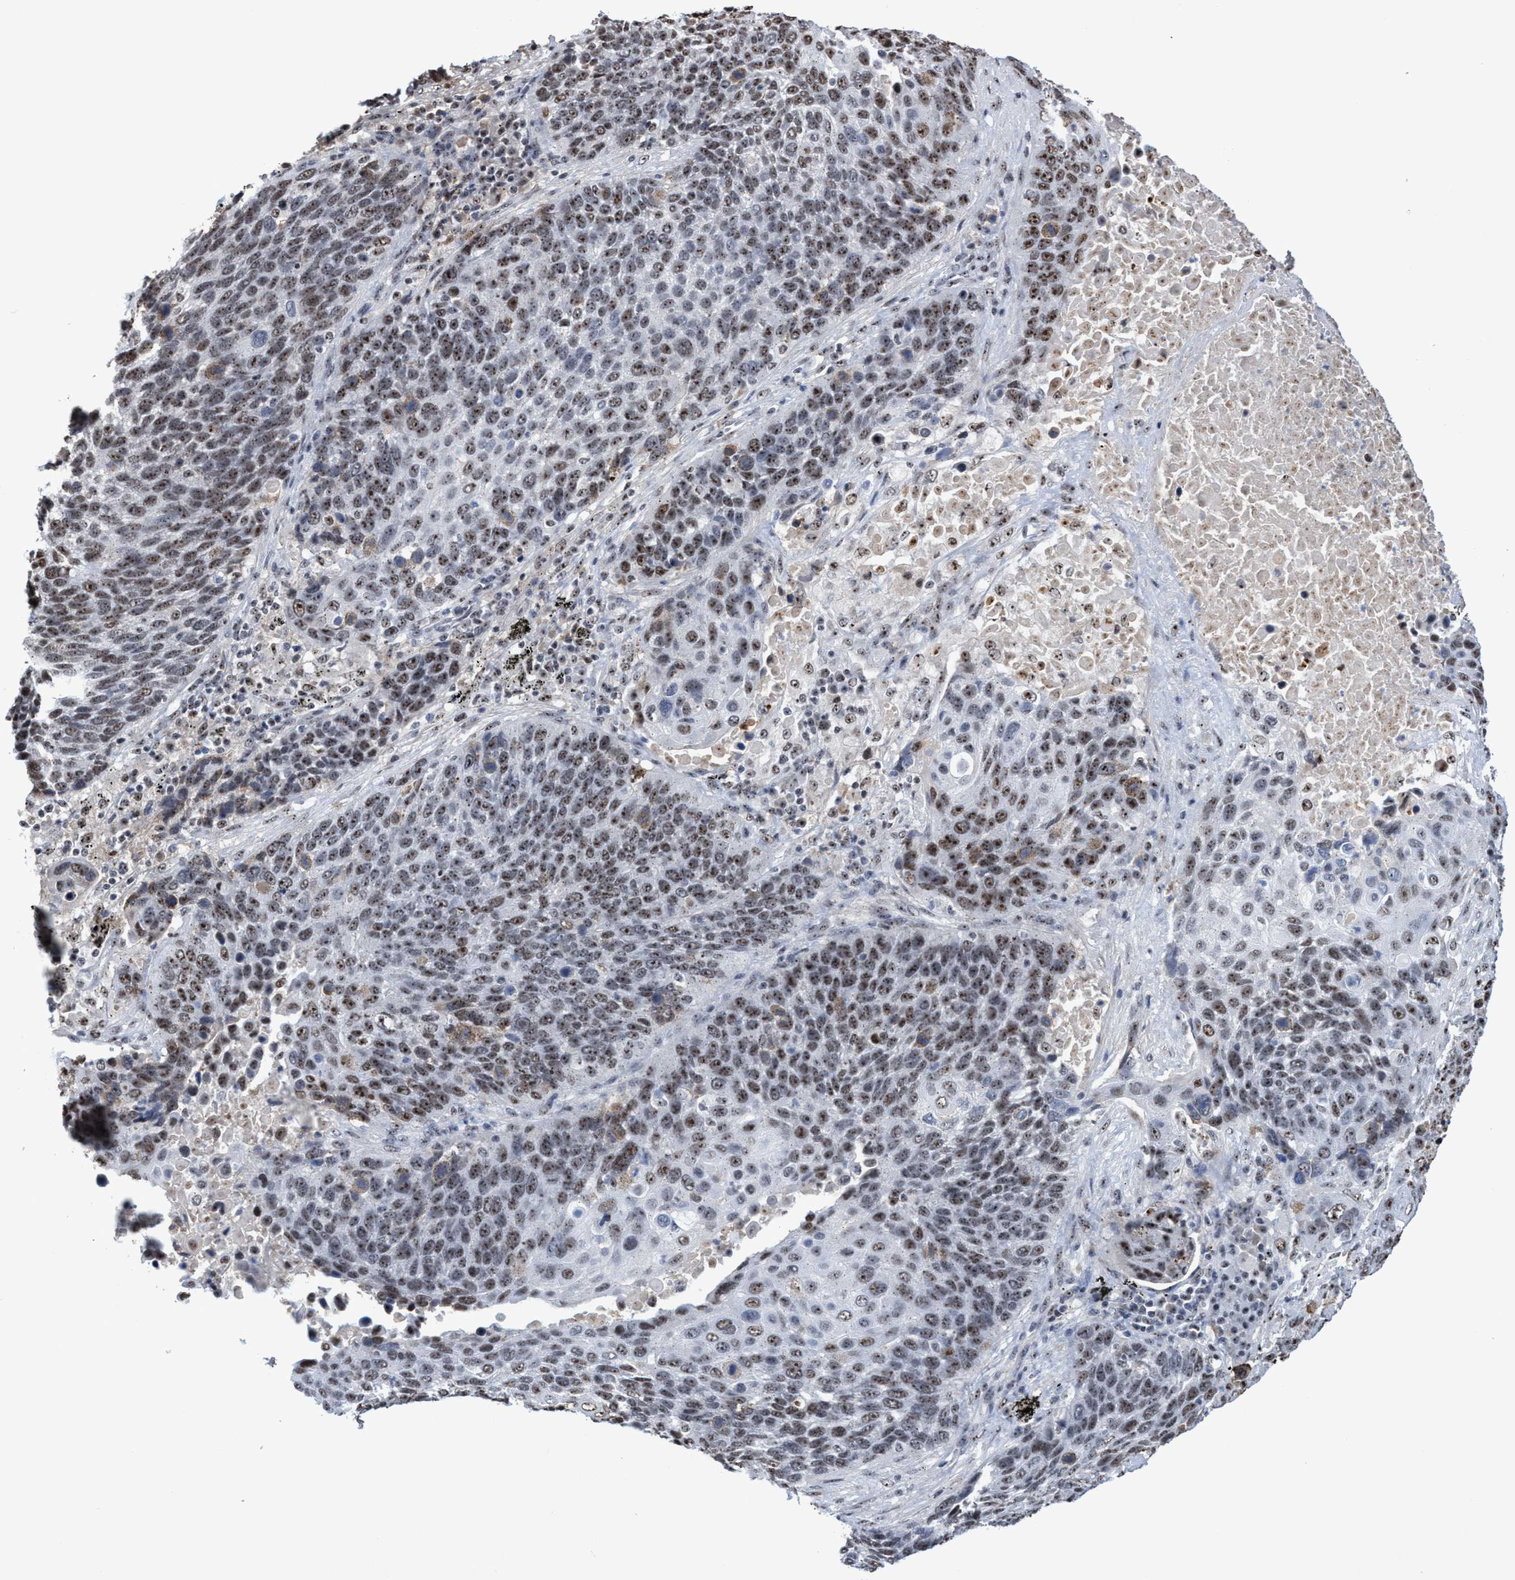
{"staining": {"intensity": "moderate", "quantity": ">75%", "location": "nuclear"}, "tissue": "lung cancer", "cell_type": "Tumor cells", "image_type": "cancer", "snomed": [{"axis": "morphology", "description": "Squamous cell carcinoma, NOS"}, {"axis": "topography", "description": "Lung"}], "caption": "Lung cancer stained for a protein displays moderate nuclear positivity in tumor cells.", "gene": "EFCAB10", "patient": {"sex": "male", "age": 66}}